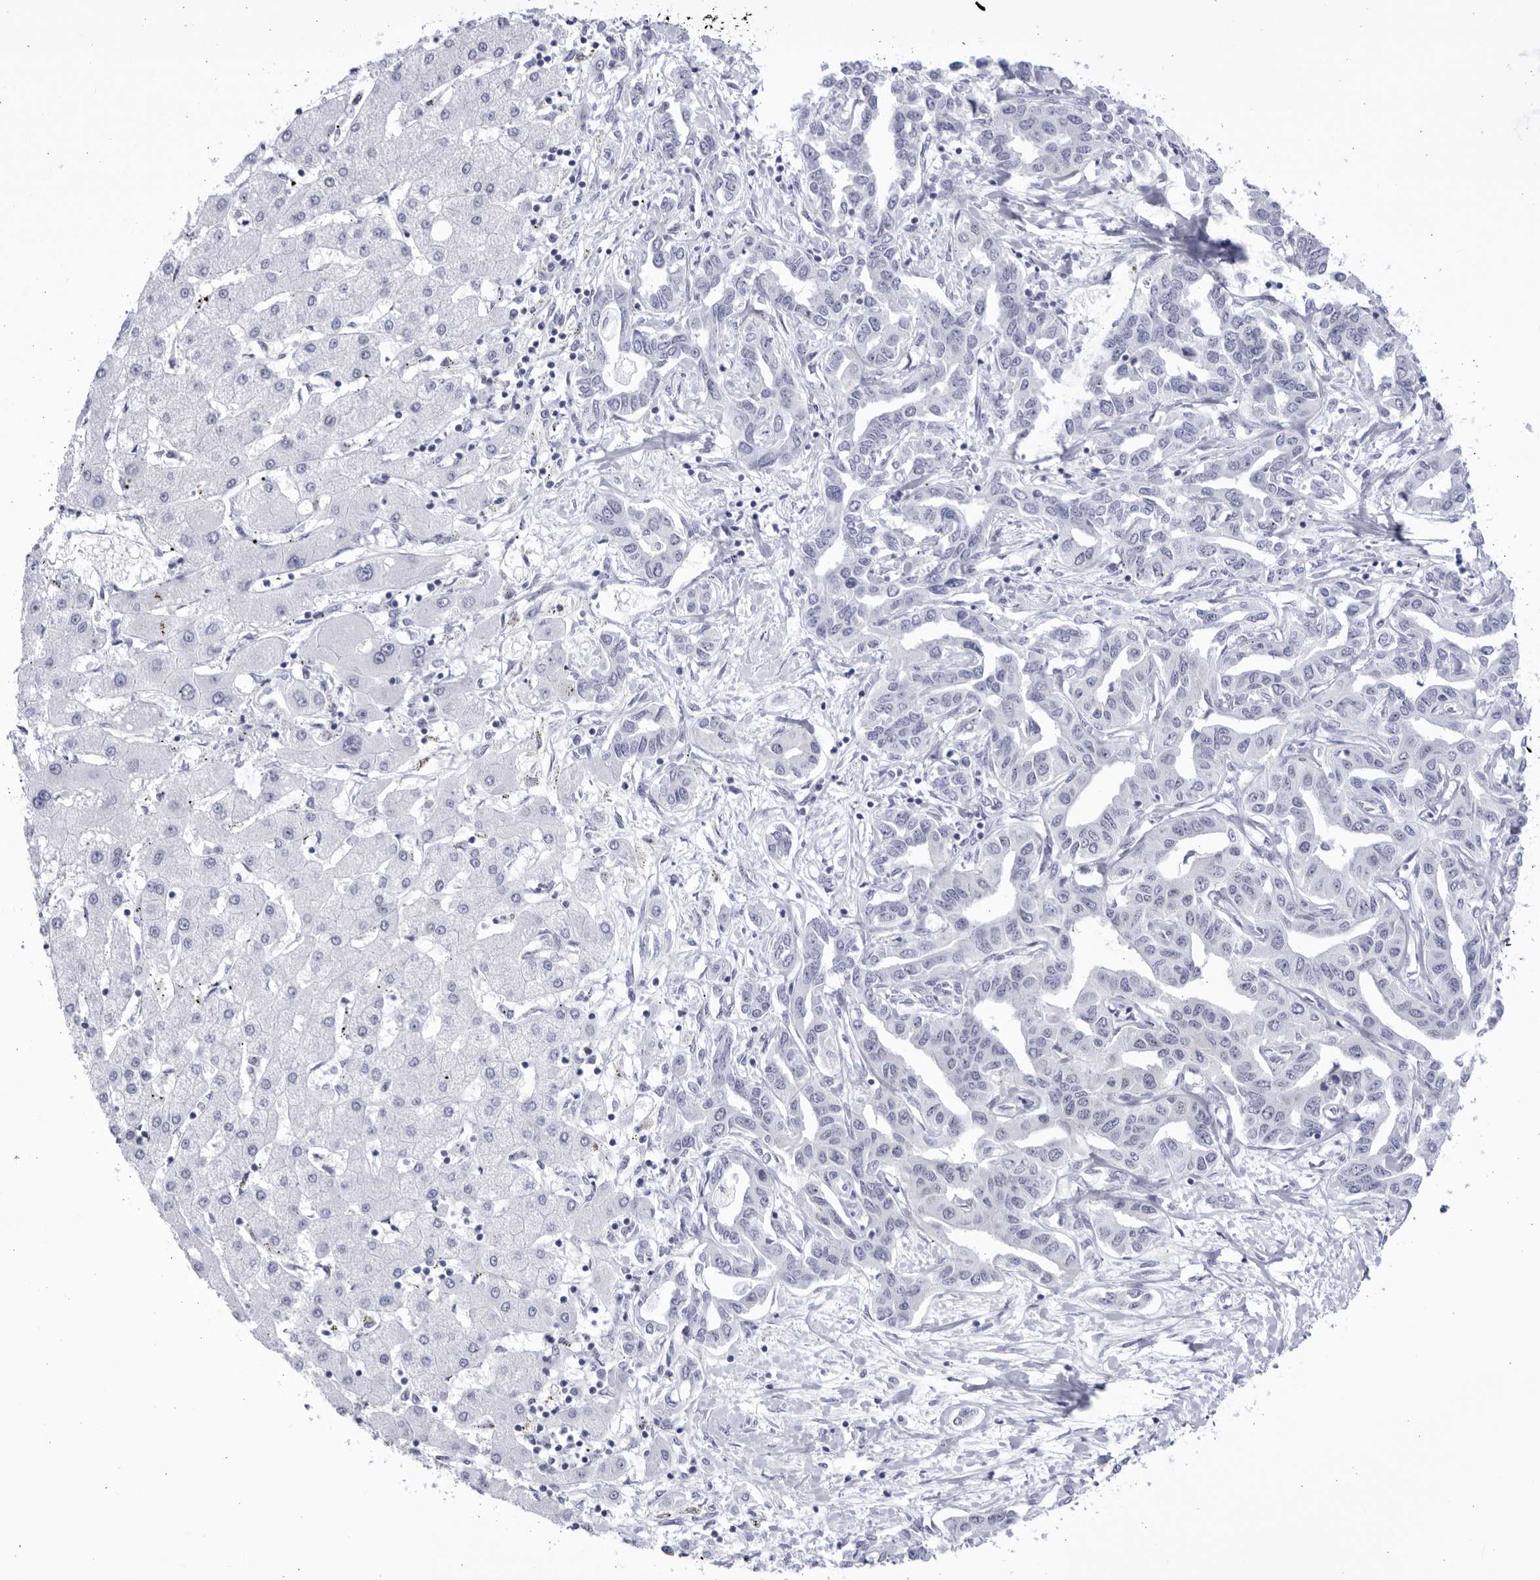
{"staining": {"intensity": "negative", "quantity": "none", "location": "none"}, "tissue": "liver cancer", "cell_type": "Tumor cells", "image_type": "cancer", "snomed": [{"axis": "morphology", "description": "Cholangiocarcinoma"}, {"axis": "topography", "description": "Liver"}], "caption": "High power microscopy micrograph of an immunohistochemistry histopathology image of liver cholangiocarcinoma, revealing no significant expression in tumor cells. (DAB immunohistochemistry (IHC) with hematoxylin counter stain).", "gene": "CCDC181", "patient": {"sex": "male", "age": 59}}